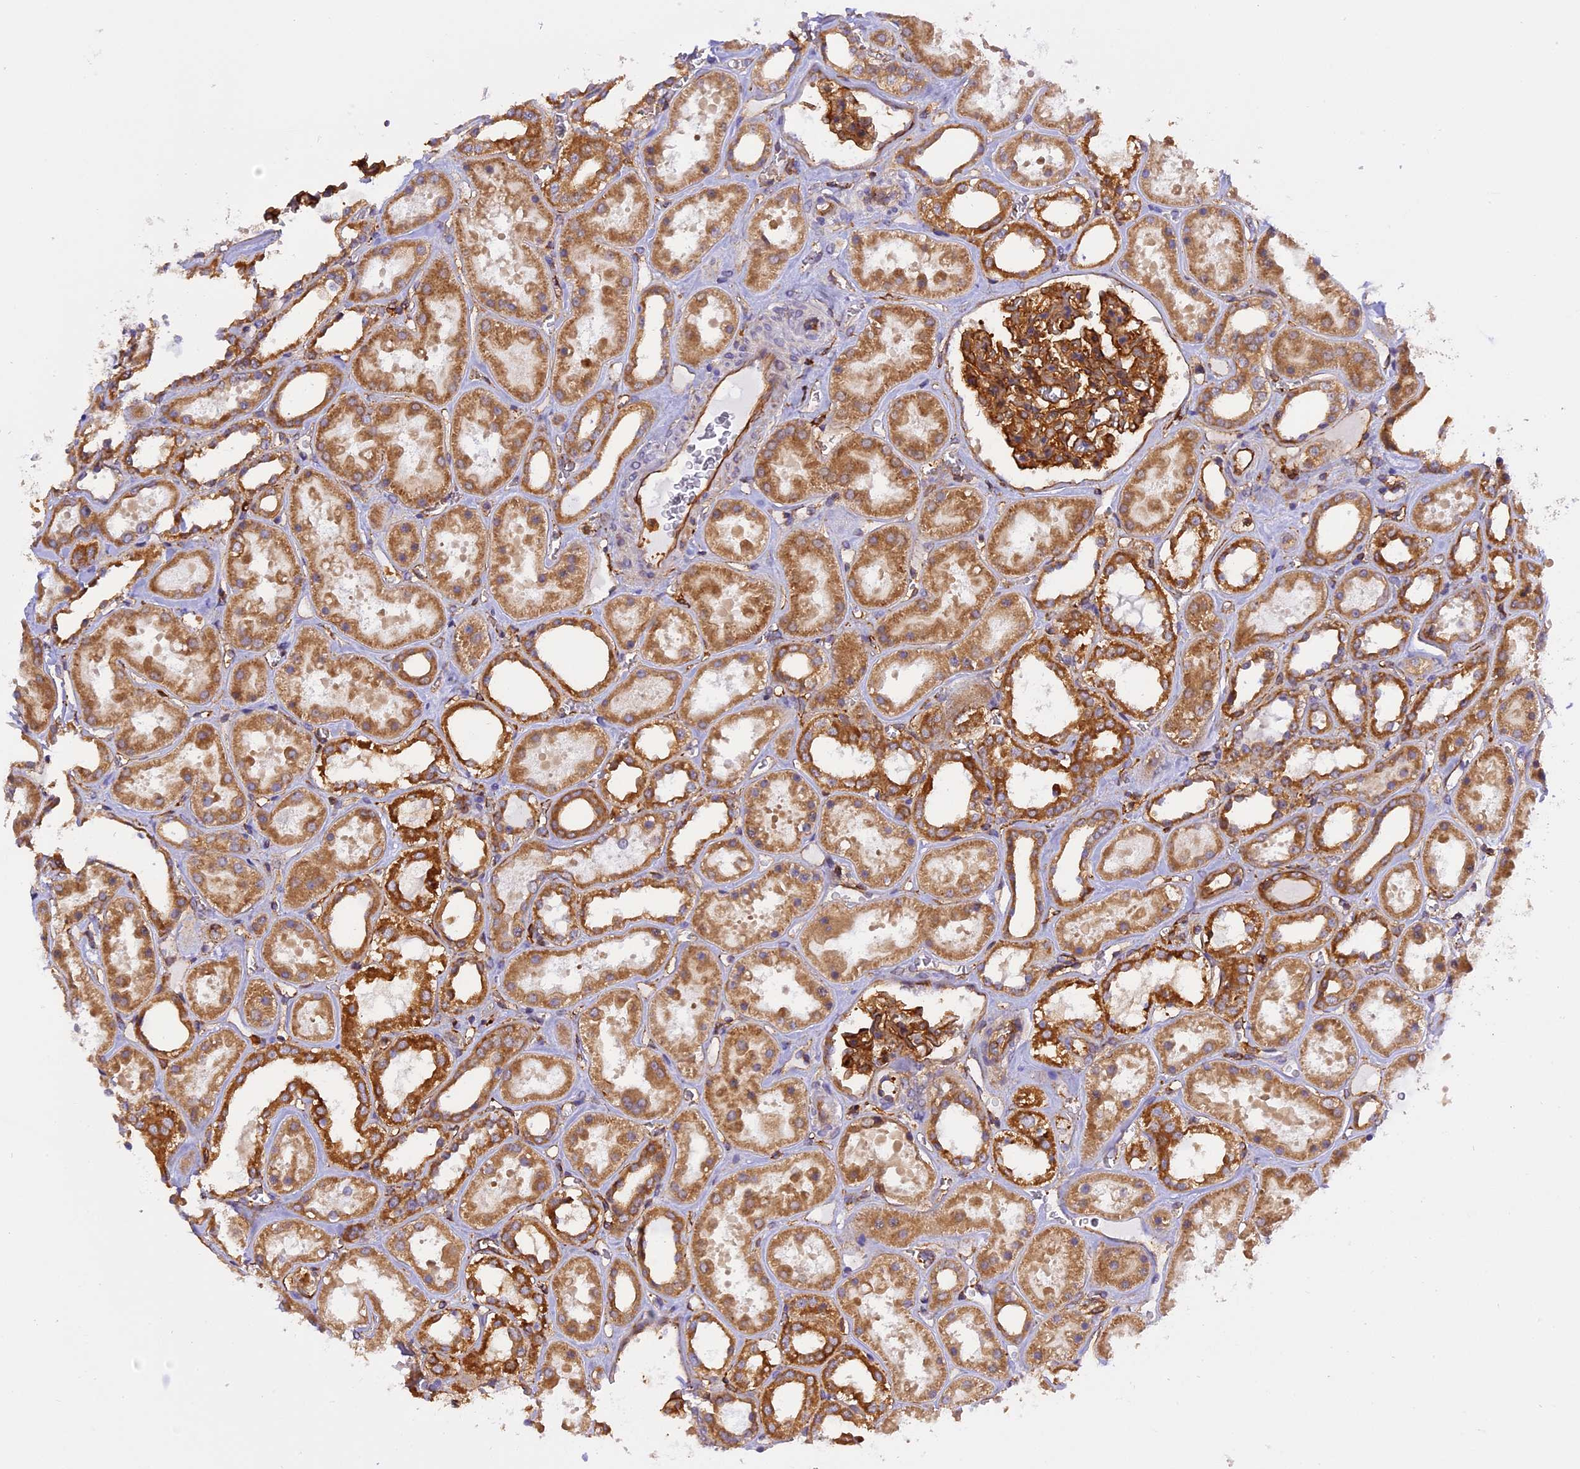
{"staining": {"intensity": "strong", "quantity": ">75%", "location": "cytoplasmic/membranous"}, "tissue": "kidney", "cell_type": "Cells in glomeruli", "image_type": "normal", "snomed": [{"axis": "morphology", "description": "Normal tissue, NOS"}, {"axis": "topography", "description": "Kidney"}], "caption": "Kidney stained with DAB immunohistochemistry reveals high levels of strong cytoplasmic/membranous expression in about >75% of cells in glomeruli.", "gene": "C5orf22", "patient": {"sex": "female", "age": 41}}